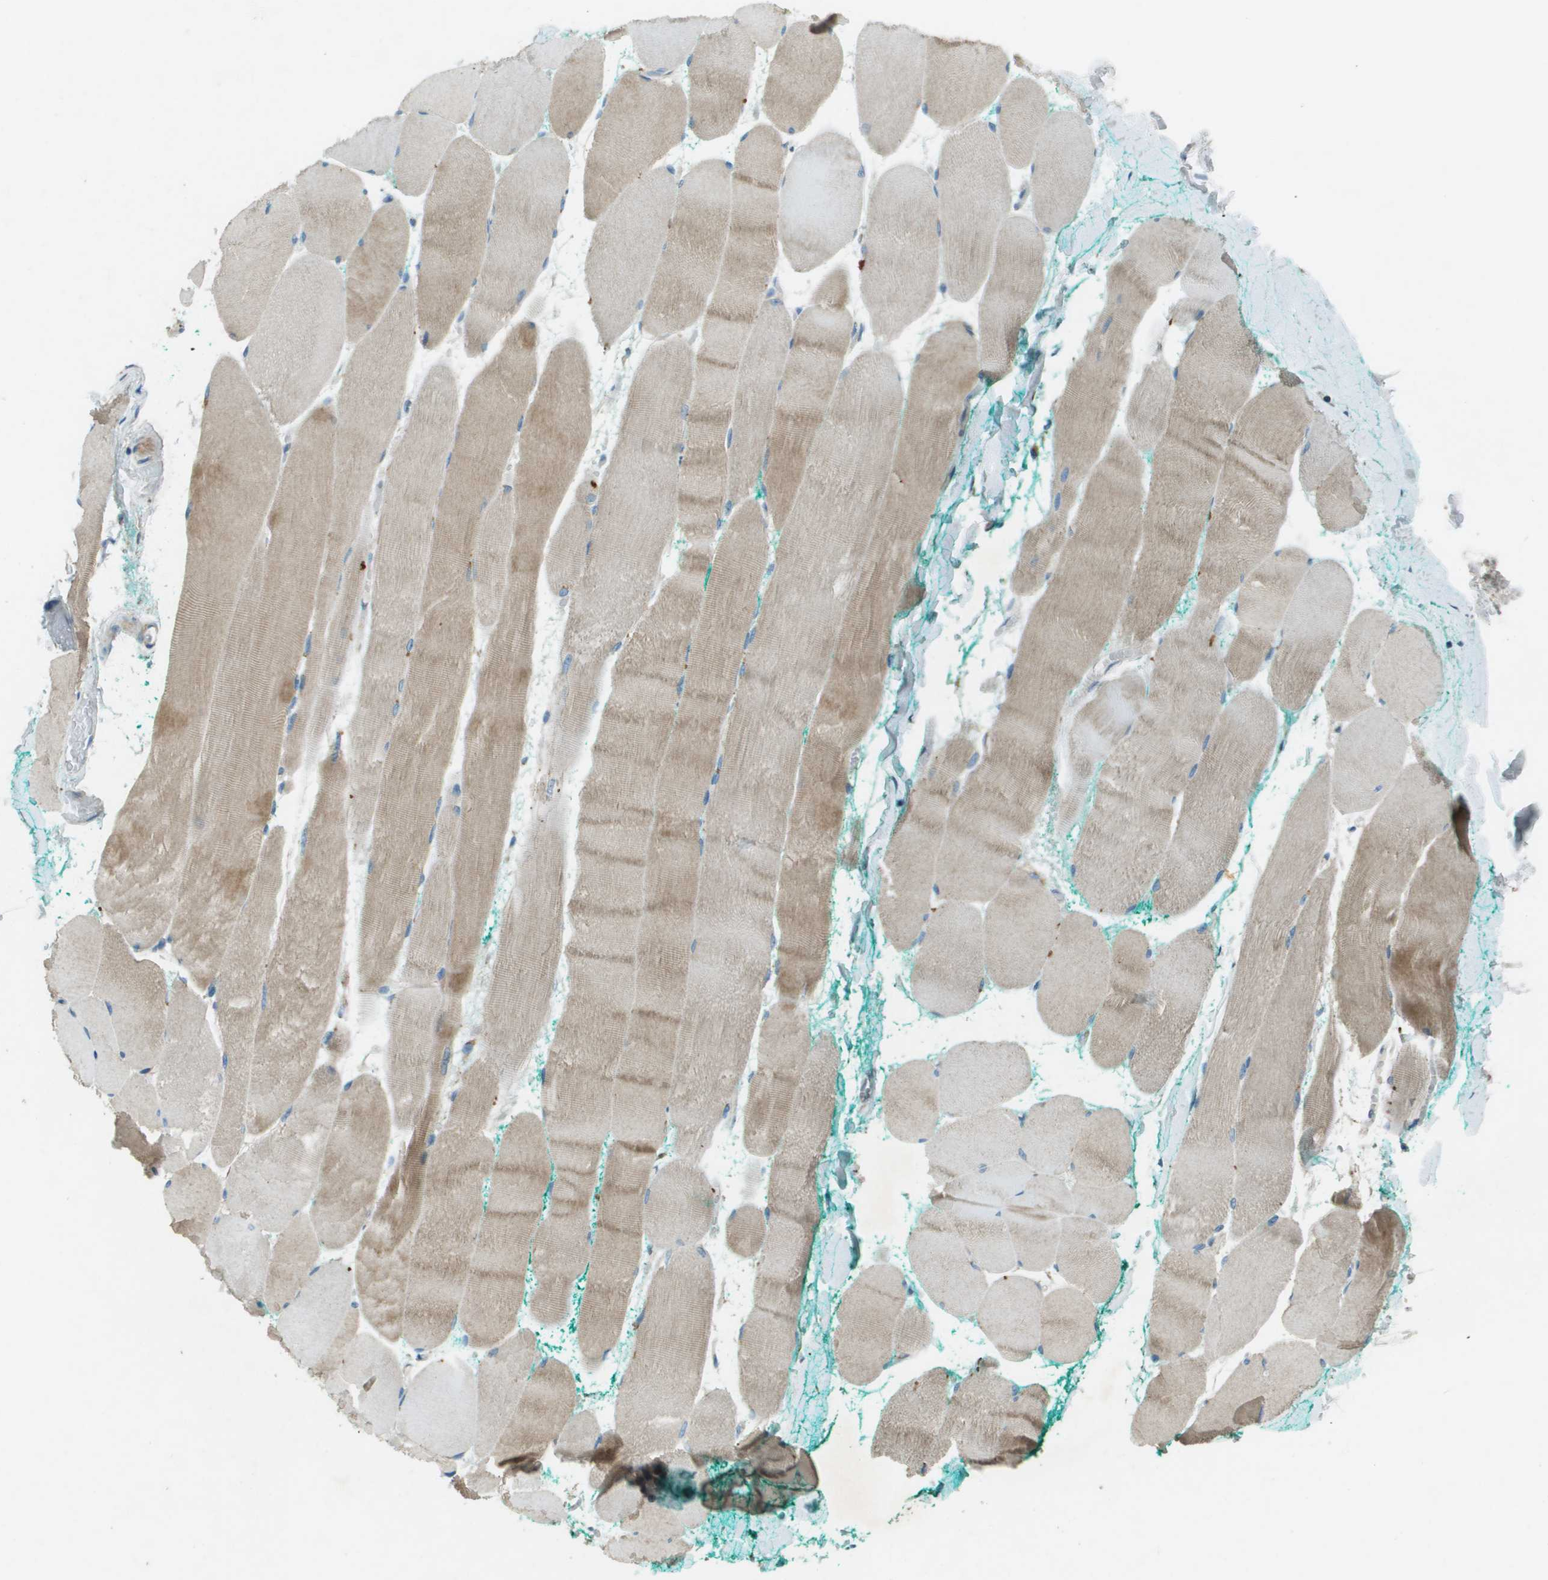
{"staining": {"intensity": "moderate", "quantity": ">75%", "location": "cytoplasmic/membranous"}, "tissue": "skeletal muscle", "cell_type": "Myocytes", "image_type": "normal", "snomed": [{"axis": "morphology", "description": "Normal tissue, NOS"}, {"axis": "morphology", "description": "Squamous cell carcinoma, NOS"}, {"axis": "topography", "description": "Skeletal muscle"}], "caption": "Immunohistochemical staining of benign human skeletal muscle exhibits moderate cytoplasmic/membranous protein expression in about >75% of myocytes. The protein of interest is shown in brown color, while the nuclei are stained blue.", "gene": "MIGA1", "patient": {"sex": "male", "age": 51}}